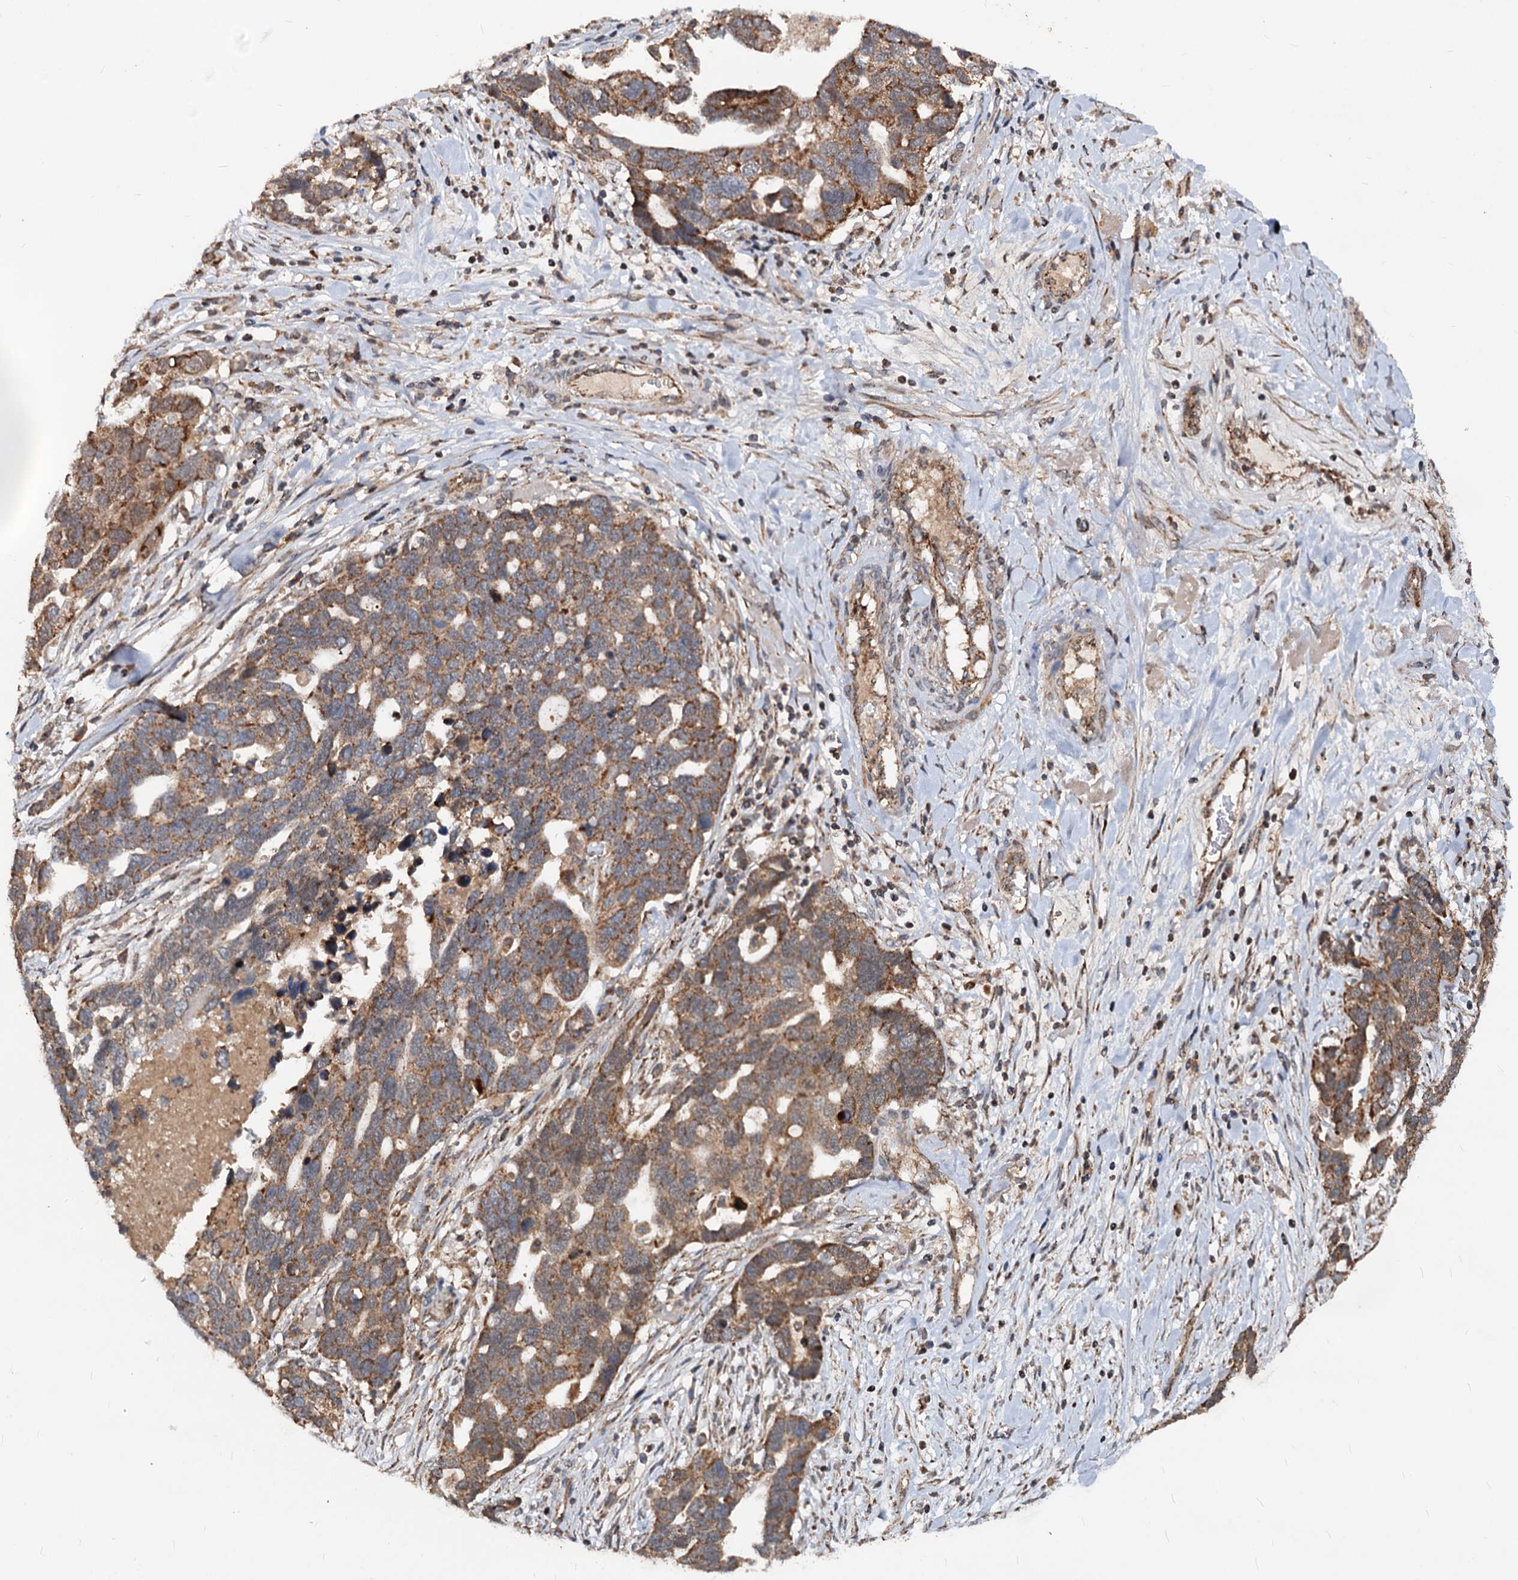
{"staining": {"intensity": "moderate", "quantity": ">75%", "location": "cytoplasmic/membranous"}, "tissue": "ovarian cancer", "cell_type": "Tumor cells", "image_type": "cancer", "snomed": [{"axis": "morphology", "description": "Cystadenocarcinoma, serous, NOS"}, {"axis": "topography", "description": "Ovary"}], "caption": "This is an image of immunohistochemistry (IHC) staining of ovarian cancer (serous cystadenocarcinoma), which shows moderate staining in the cytoplasmic/membranous of tumor cells.", "gene": "CEP76", "patient": {"sex": "female", "age": 54}}